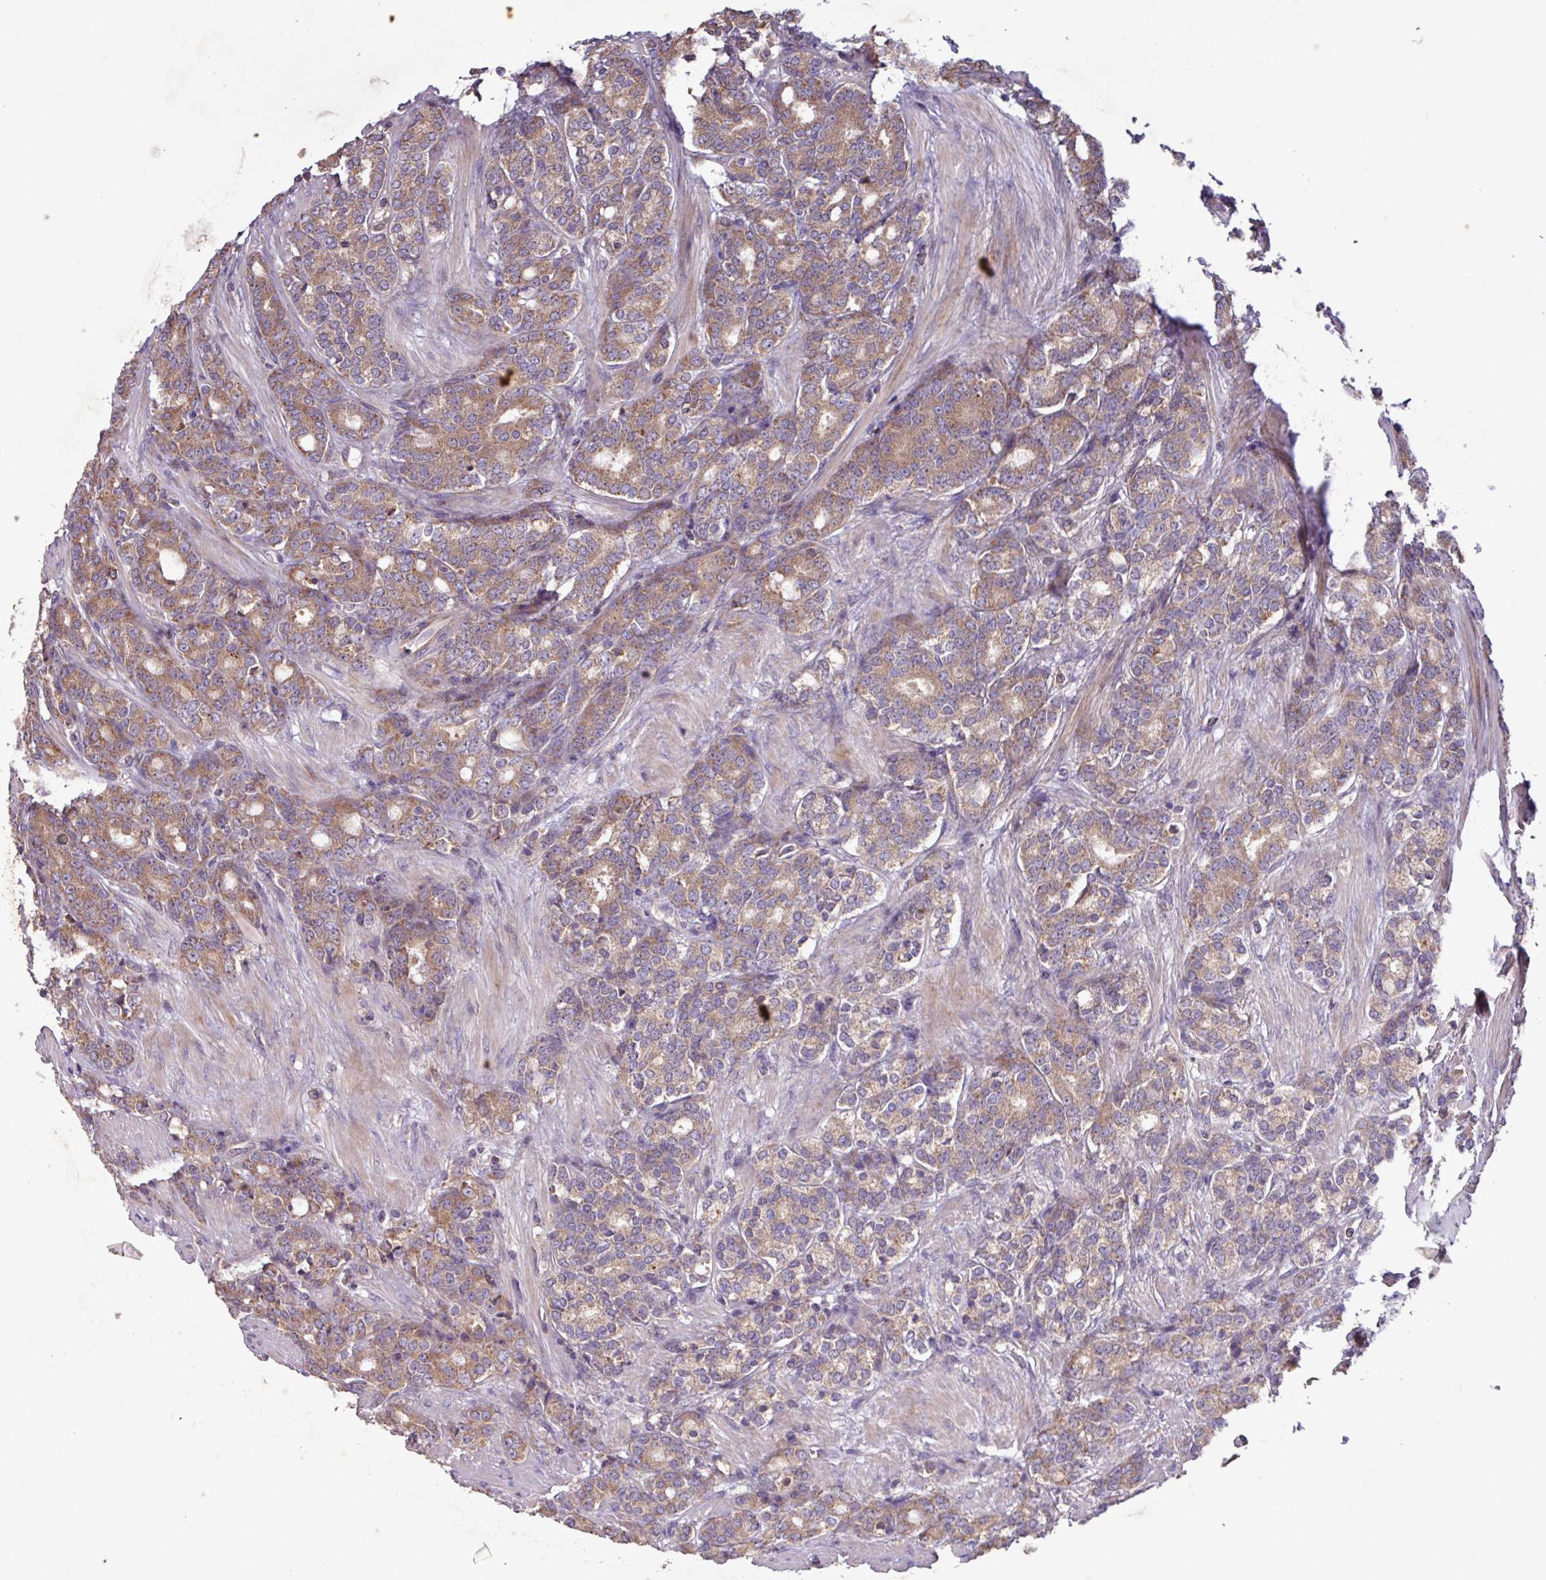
{"staining": {"intensity": "moderate", "quantity": ">75%", "location": "cytoplasmic/membranous"}, "tissue": "prostate cancer", "cell_type": "Tumor cells", "image_type": "cancer", "snomed": [{"axis": "morphology", "description": "Adenocarcinoma, High grade"}, {"axis": "topography", "description": "Prostate"}], "caption": "The micrograph exhibits staining of prostate adenocarcinoma (high-grade), revealing moderate cytoplasmic/membranous protein expression (brown color) within tumor cells. Using DAB (3,3'-diaminobenzidine) (brown) and hematoxylin (blue) stains, captured at high magnification using brightfield microscopy.", "gene": "PTPRQ", "patient": {"sex": "male", "age": 62}}